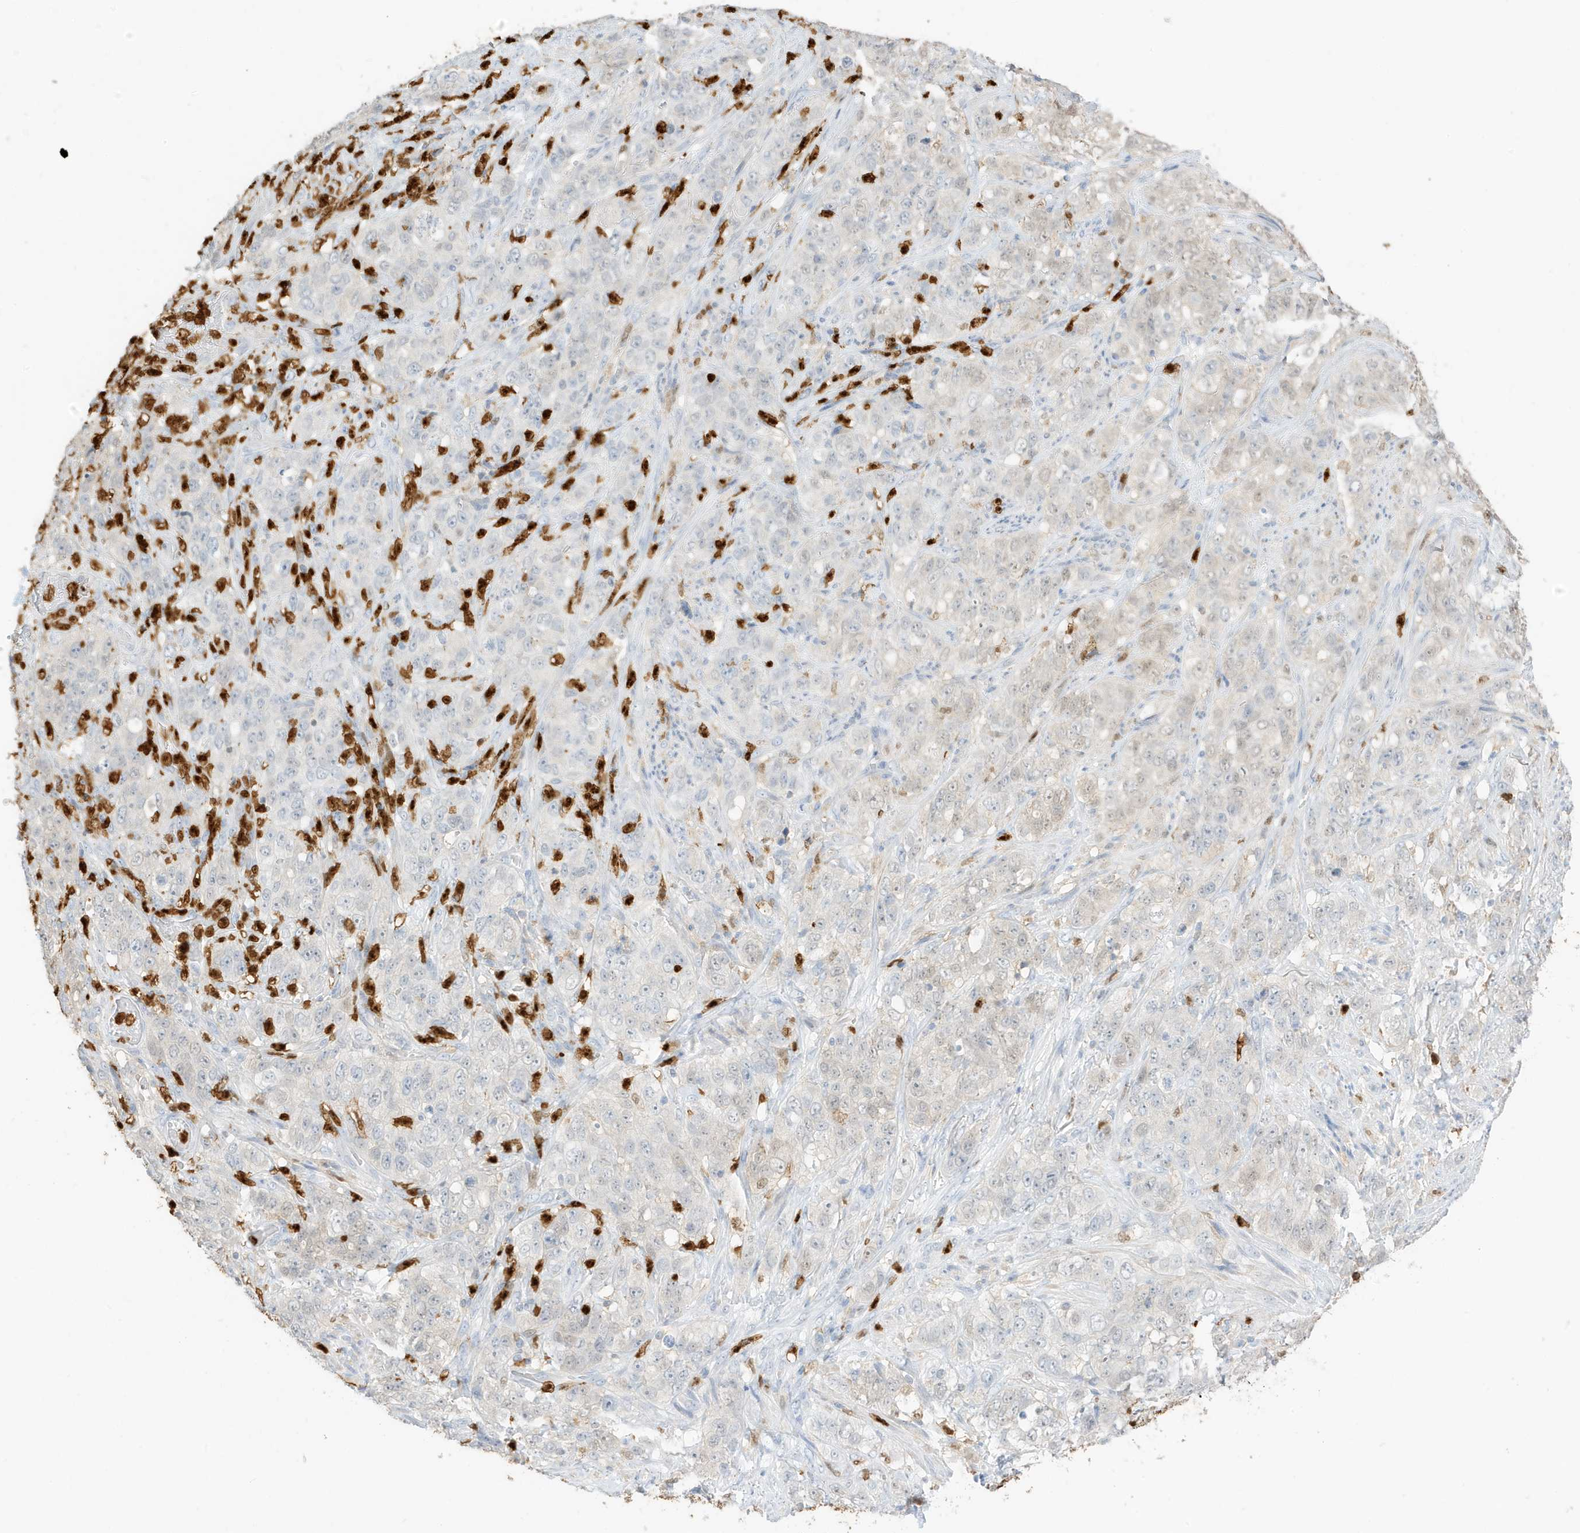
{"staining": {"intensity": "negative", "quantity": "none", "location": "none"}, "tissue": "stomach cancer", "cell_type": "Tumor cells", "image_type": "cancer", "snomed": [{"axis": "morphology", "description": "Adenocarcinoma, NOS"}, {"axis": "topography", "description": "Stomach"}], "caption": "This is an IHC image of human adenocarcinoma (stomach). There is no staining in tumor cells.", "gene": "GCA", "patient": {"sex": "male", "age": 48}}